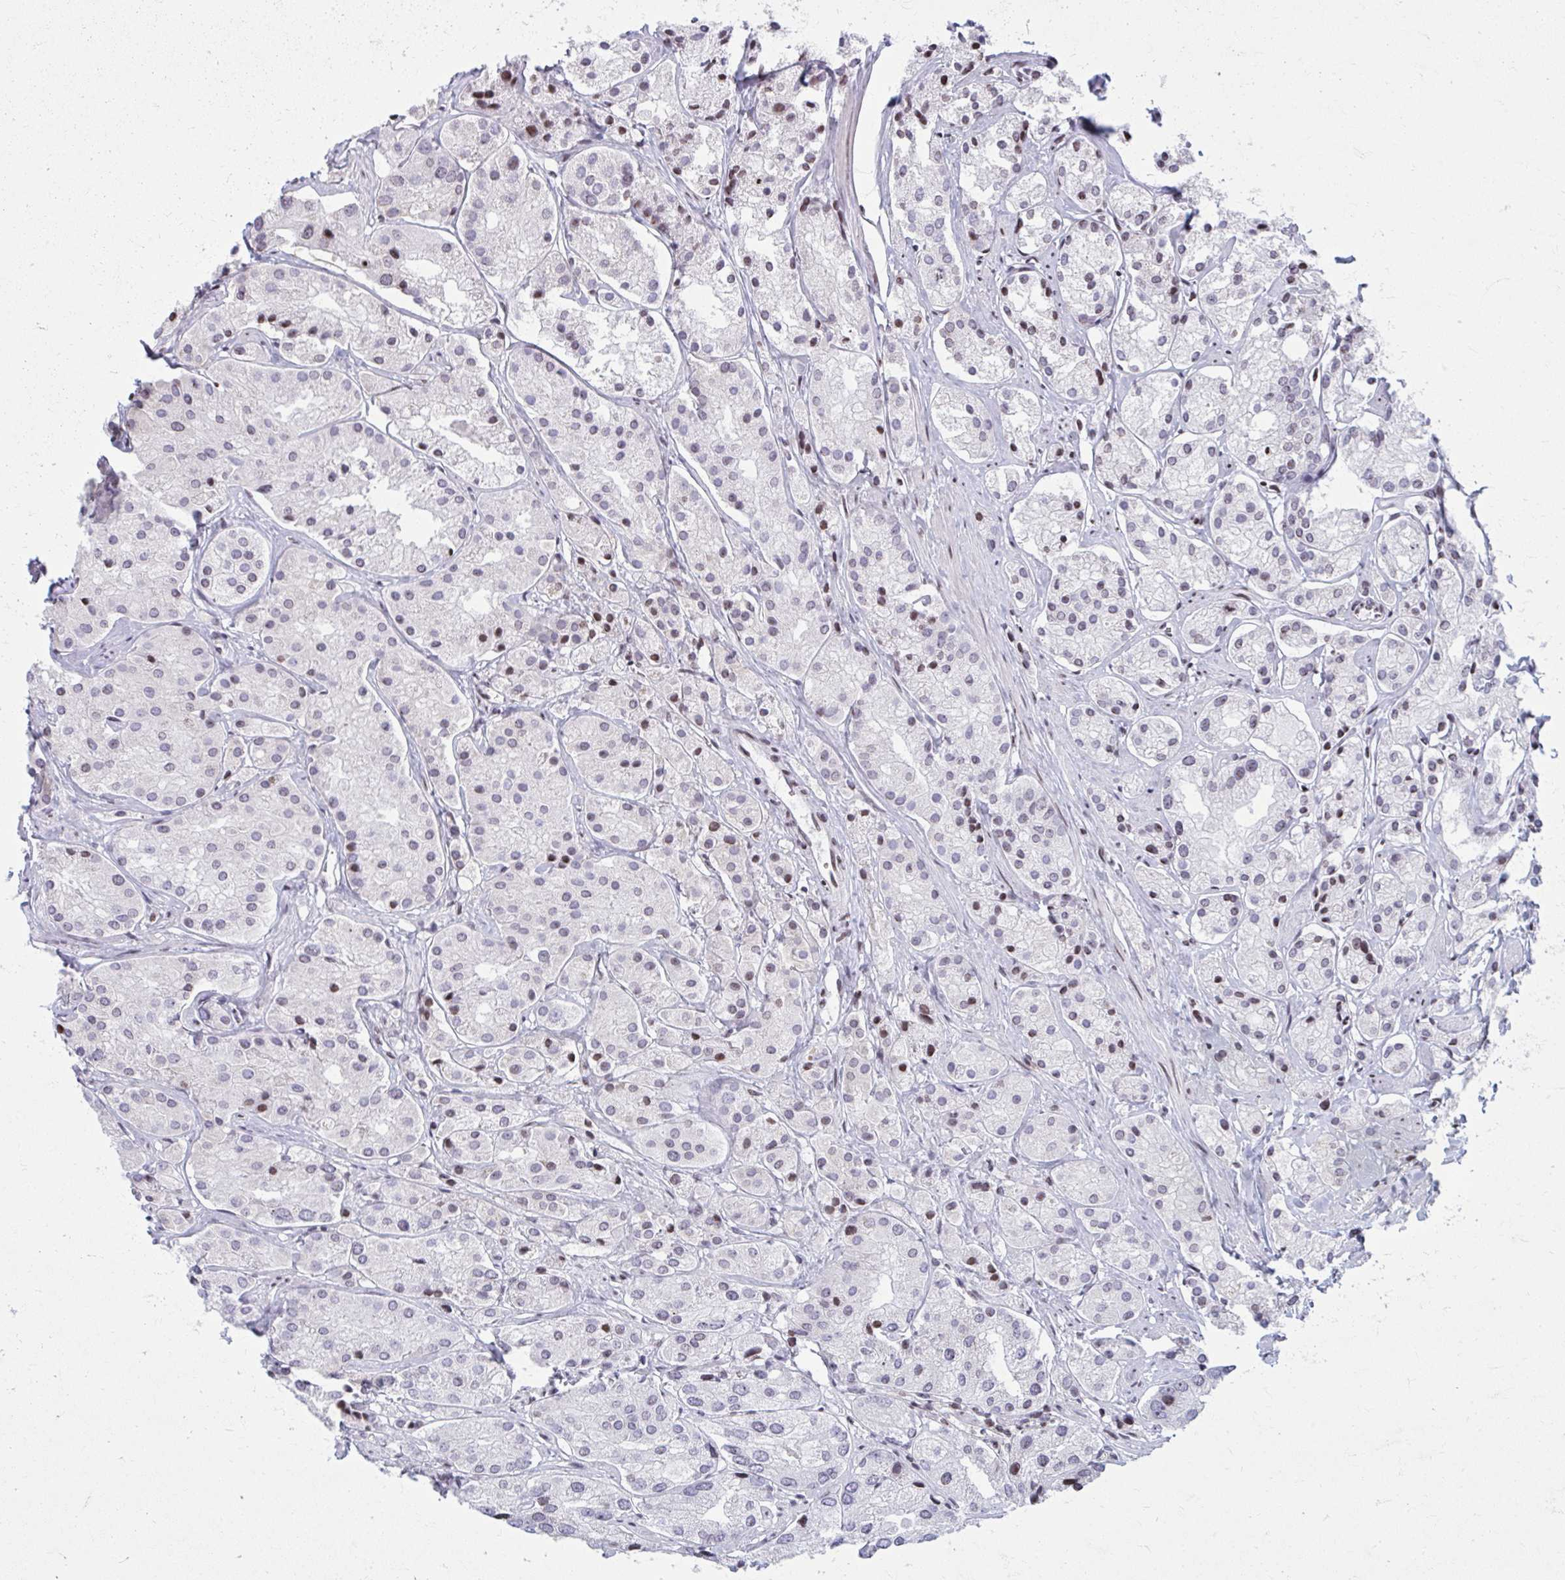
{"staining": {"intensity": "moderate", "quantity": "<25%", "location": "nuclear"}, "tissue": "prostate cancer", "cell_type": "Tumor cells", "image_type": "cancer", "snomed": [{"axis": "morphology", "description": "Adenocarcinoma, Low grade"}, {"axis": "topography", "description": "Prostate"}], "caption": "DAB (3,3'-diaminobenzidine) immunohistochemical staining of human prostate cancer (adenocarcinoma (low-grade)) displays moderate nuclear protein expression in approximately <25% of tumor cells. Using DAB (brown) and hematoxylin (blue) stains, captured at high magnification using brightfield microscopy.", "gene": "AP5M1", "patient": {"sex": "male", "age": 69}}